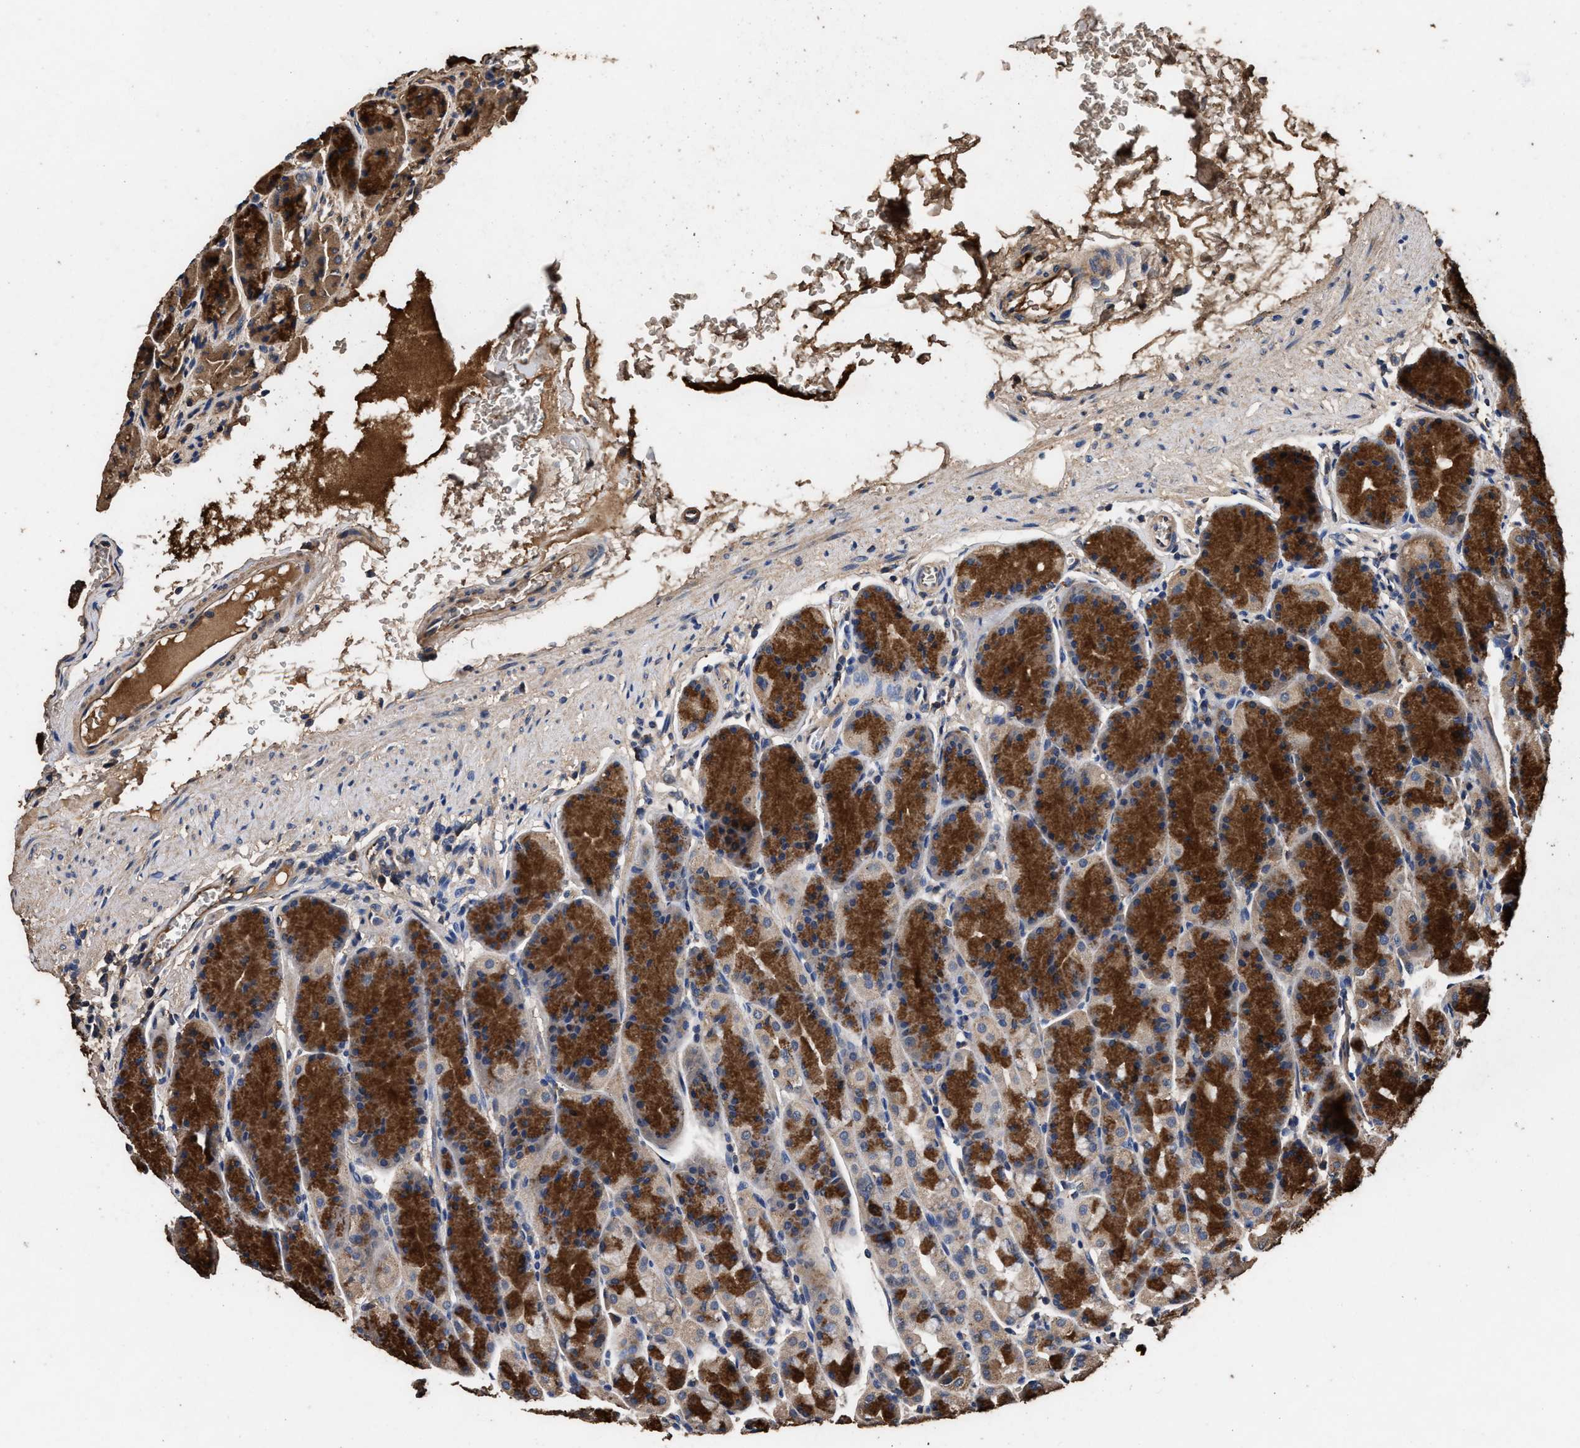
{"staining": {"intensity": "strong", "quantity": ">75%", "location": "cytoplasmic/membranous"}, "tissue": "stomach", "cell_type": "Glandular cells", "image_type": "normal", "snomed": [{"axis": "morphology", "description": "Normal tissue, NOS"}, {"axis": "topography", "description": "Stomach"}], "caption": "The micrograph reveals immunohistochemical staining of unremarkable stomach. There is strong cytoplasmic/membranous positivity is present in about >75% of glandular cells.", "gene": "ENSG00000286112", "patient": {"sex": "male", "age": 42}}